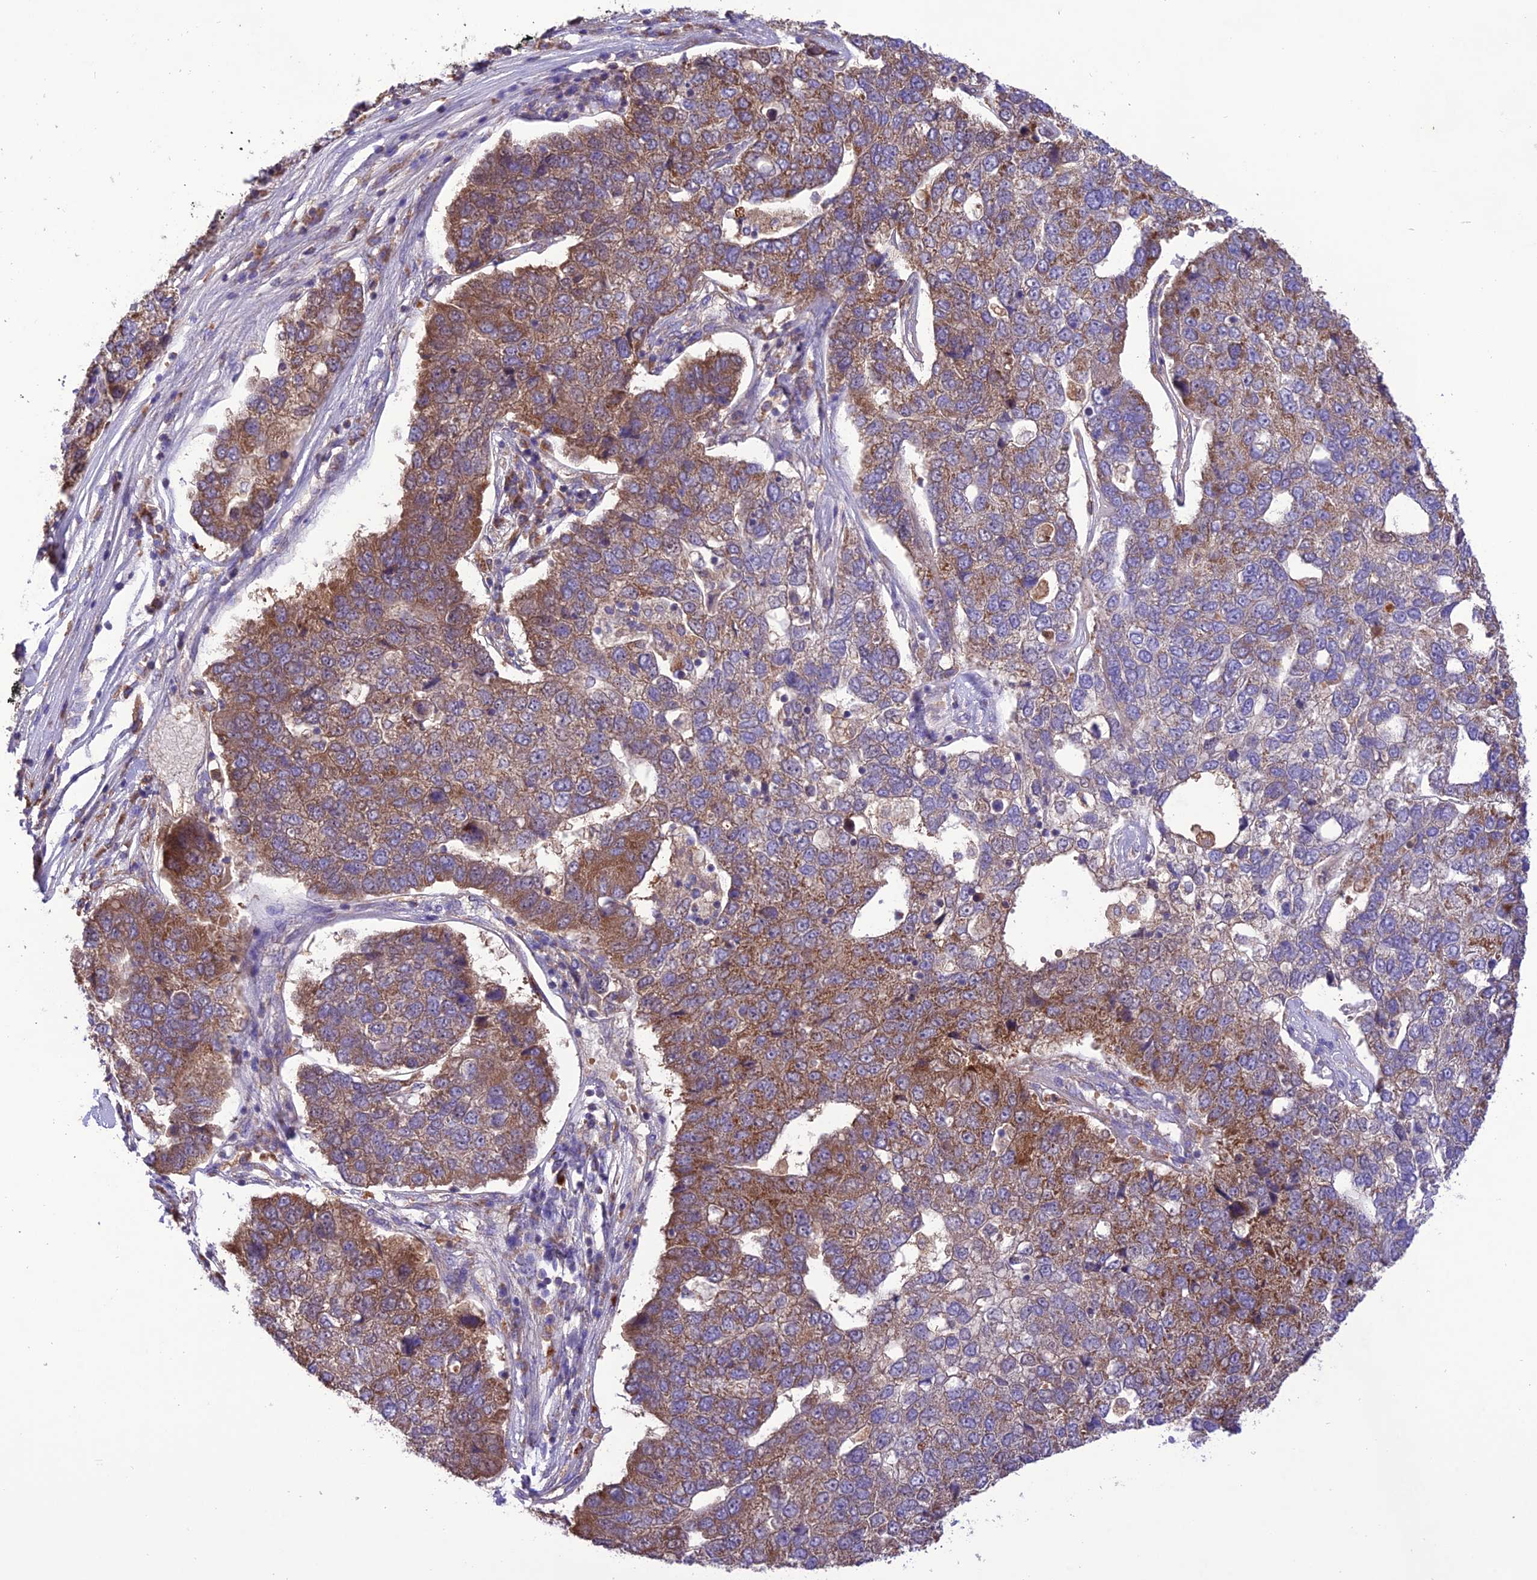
{"staining": {"intensity": "moderate", "quantity": "25%-75%", "location": "cytoplasmic/membranous"}, "tissue": "pancreatic cancer", "cell_type": "Tumor cells", "image_type": "cancer", "snomed": [{"axis": "morphology", "description": "Adenocarcinoma, NOS"}, {"axis": "topography", "description": "Pancreas"}], "caption": "High-magnification brightfield microscopy of pancreatic adenocarcinoma stained with DAB (brown) and counterstained with hematoxylin (blue). tumor cells exhibit moderate cytoplasmic/membranous staining is seen in about25%-75% of cells.", "gene": "NDUFAF1", "patient": {"sex": "female", "age": 61}}